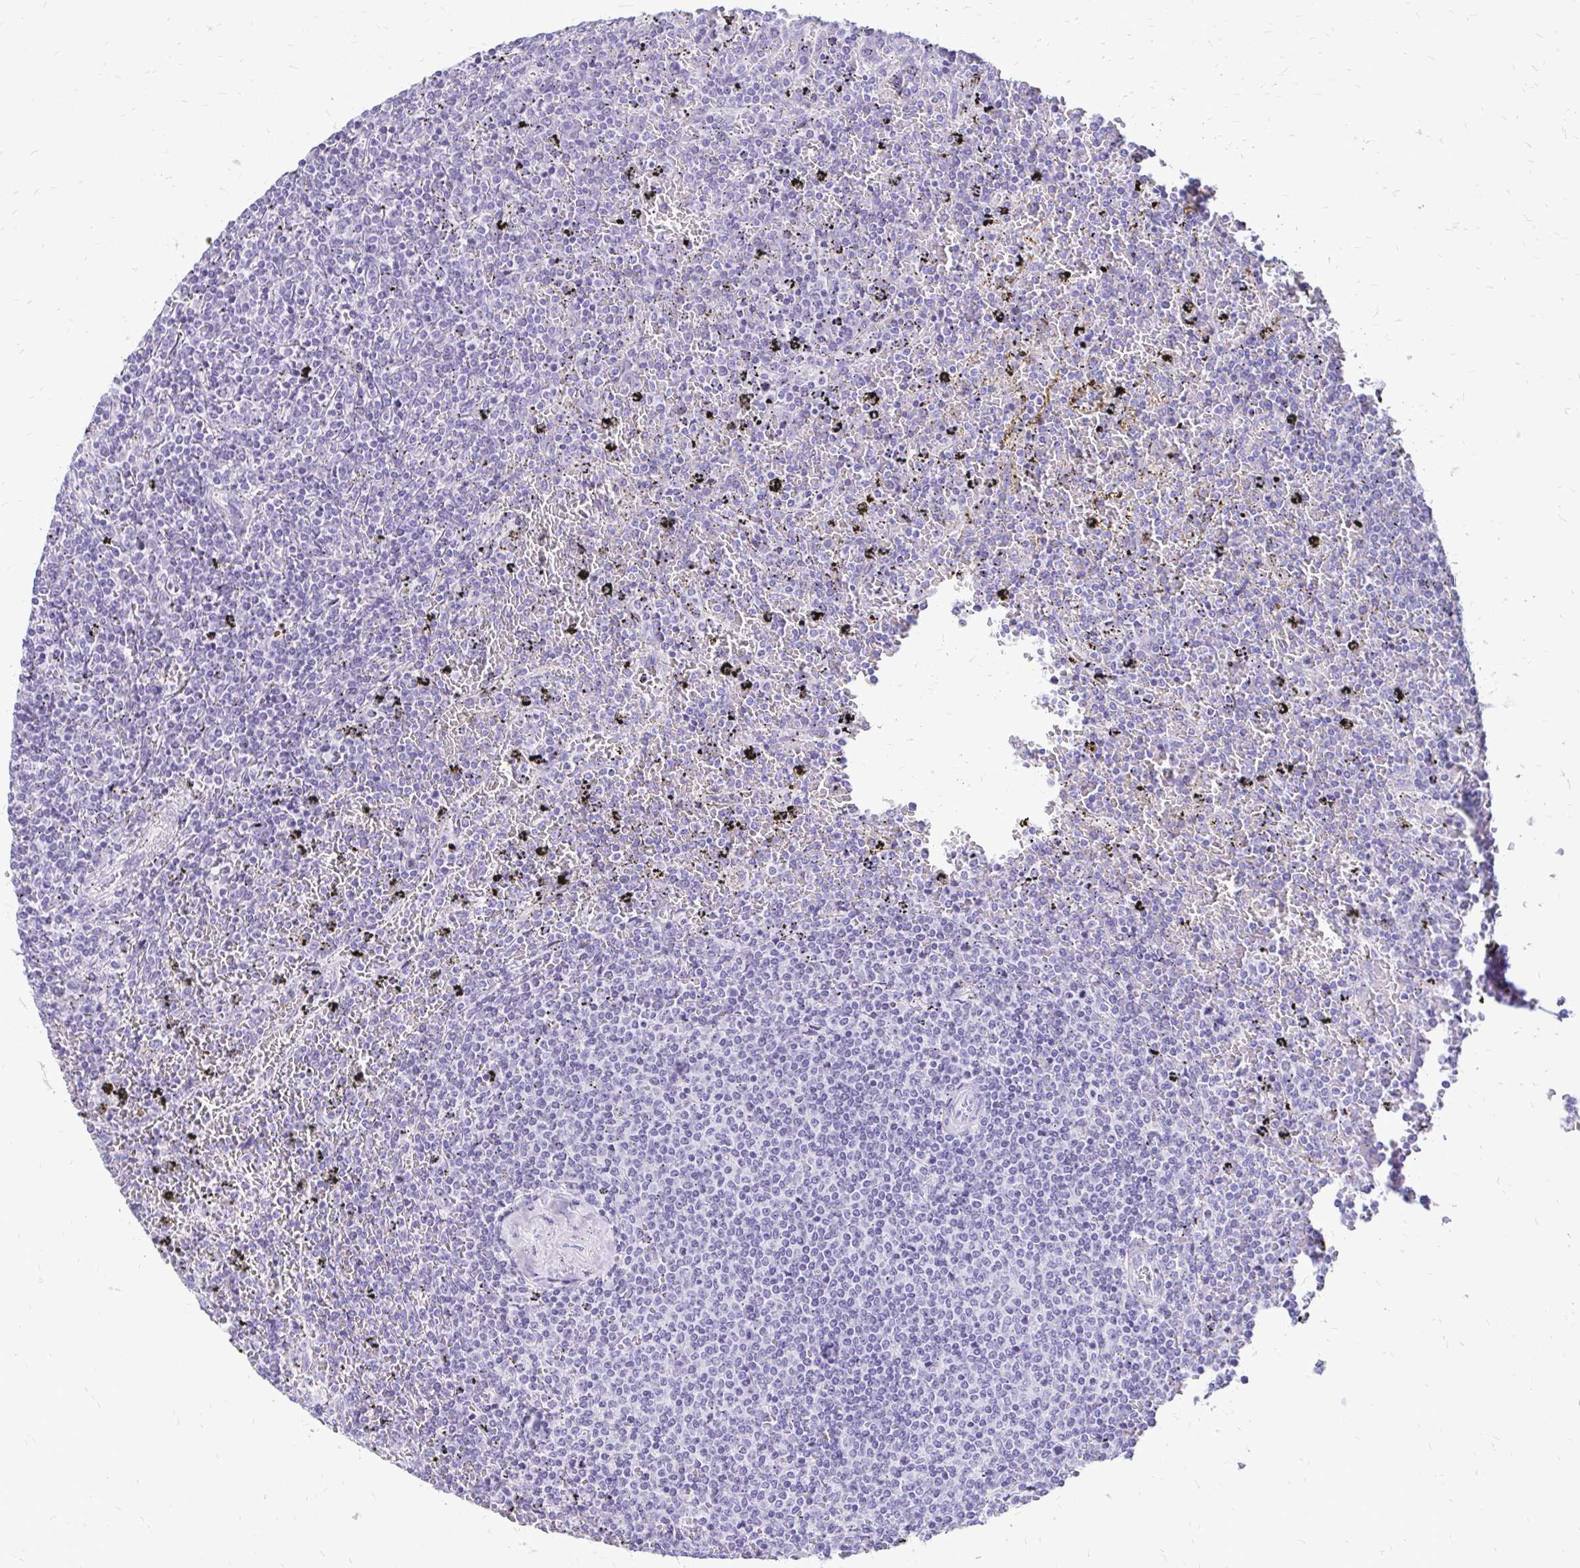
{"staining": {"intensity": "negative", "quantity": "none", "location": "none"}, "tissue": "lymphoma", "cell_type": "Tumor cells", "image_type": "cancer", "snomed": [{"axis": "morphology", "description": "Malignant lymphoma, non-Hodgkin's type, Low grade"}, {"axis": "topography", "description": "Spleen"}], "caption": "High power microscopy image of an immunohistochemistry (IHC) photomicrograph of lymphoma, revealing no significant staining in tumor cells.", "gene": "SLC32A1", "patient": {"sex": "female", "age": 77}}